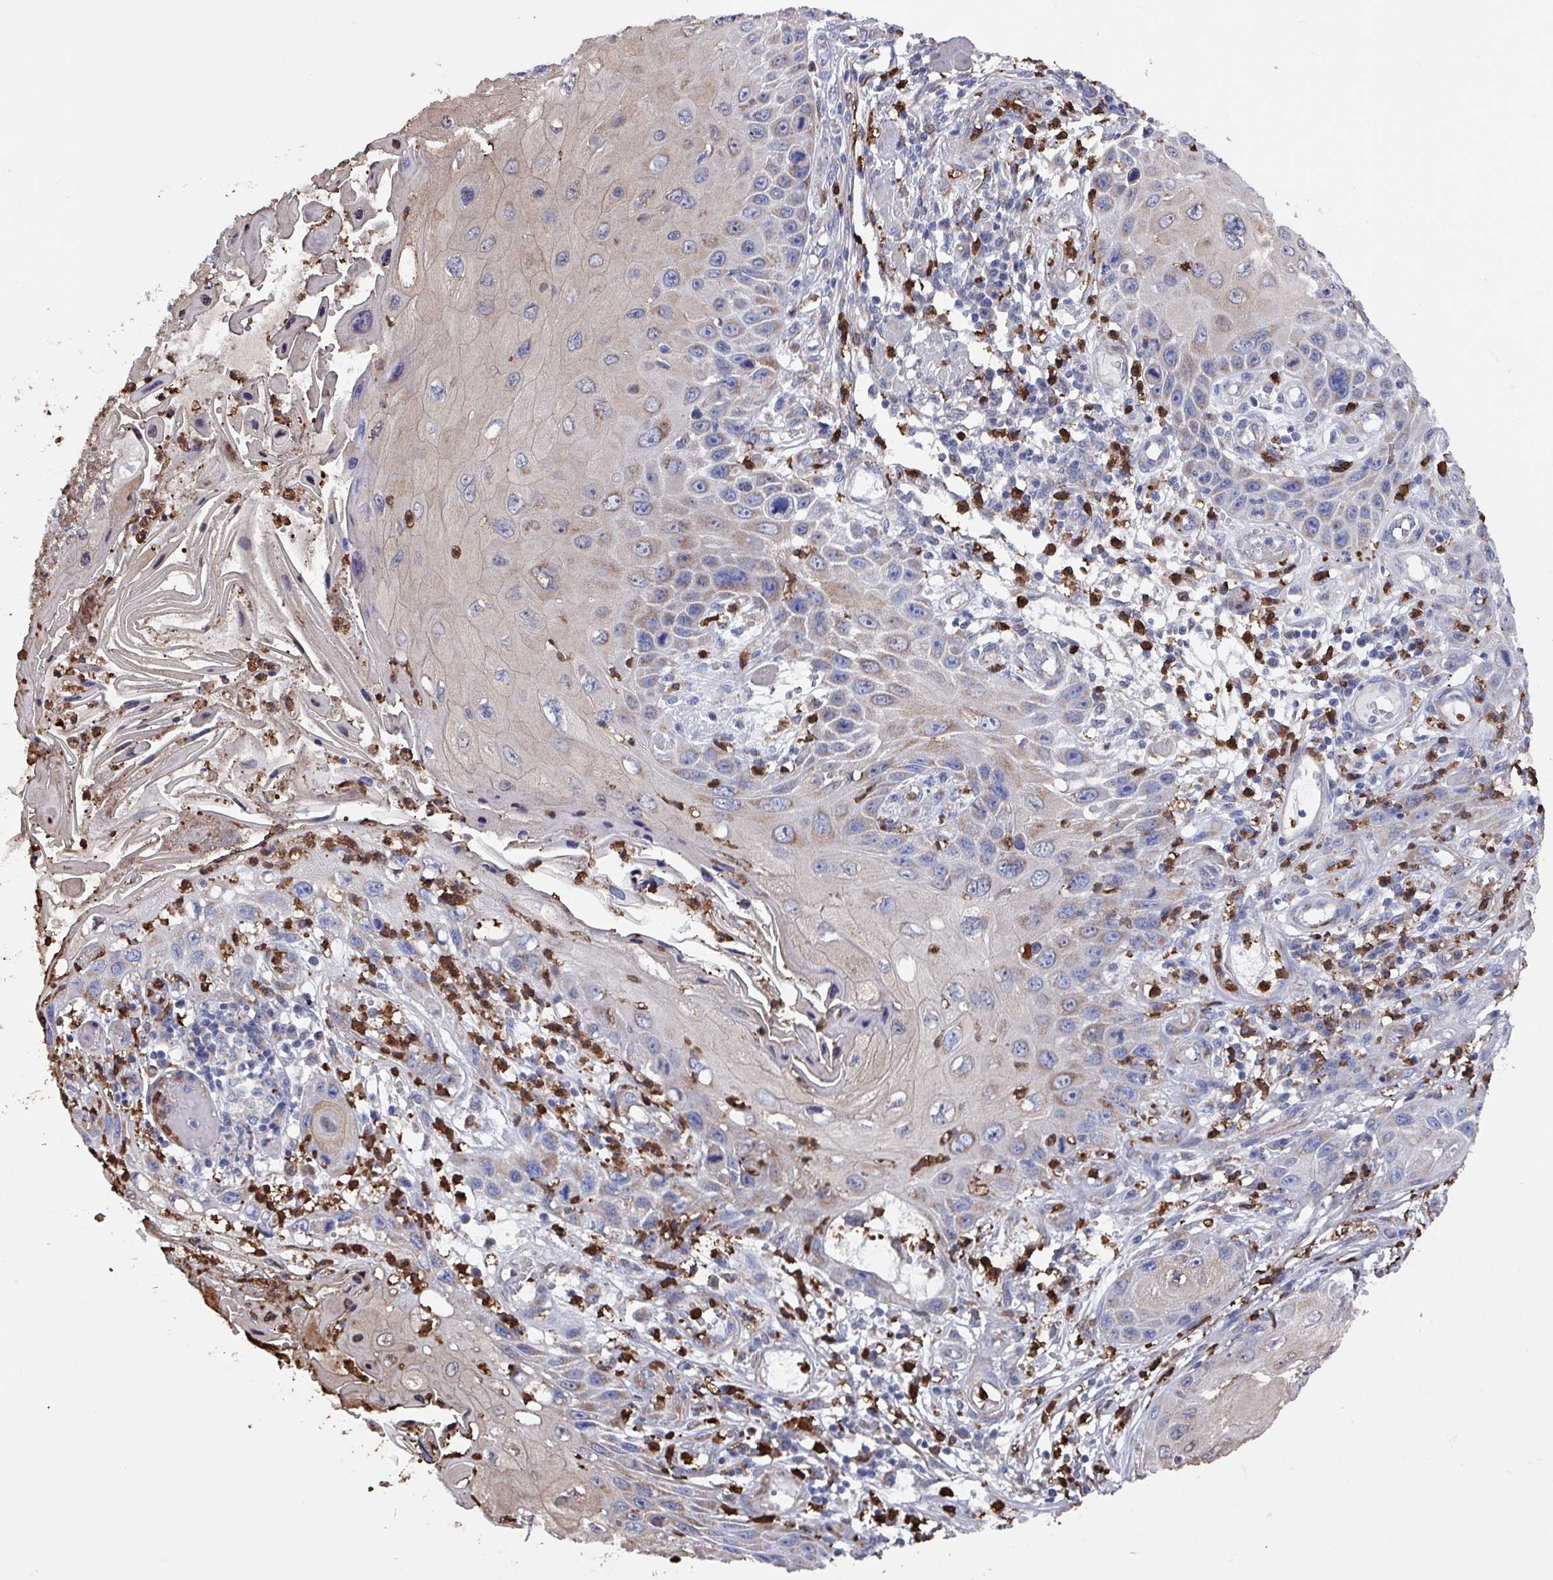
{"staining": {"intensity": "weak", "quantity": "25%-75%", "location": "cytoplasmic/membranous,nuclear"}, "tissue": "skin cancer", "cell_type": "Tumor cells", "image_type": "cancer", "snomed": [{"axis": "morphology", "description": "Squamous cell carcinoma, NOS"}, {"axis": "topography", "description": "Skin"}, {"axis": "topography", "description": "Vulva"}], "caption": "Weak cytoplasmic/membranous and nuclear expression is present in approximately 25%-75% of tumor cells in skin squamous cell carcinoma.", "gene": "UQCC2", "patient": {"sex": "female", "age": 44}}